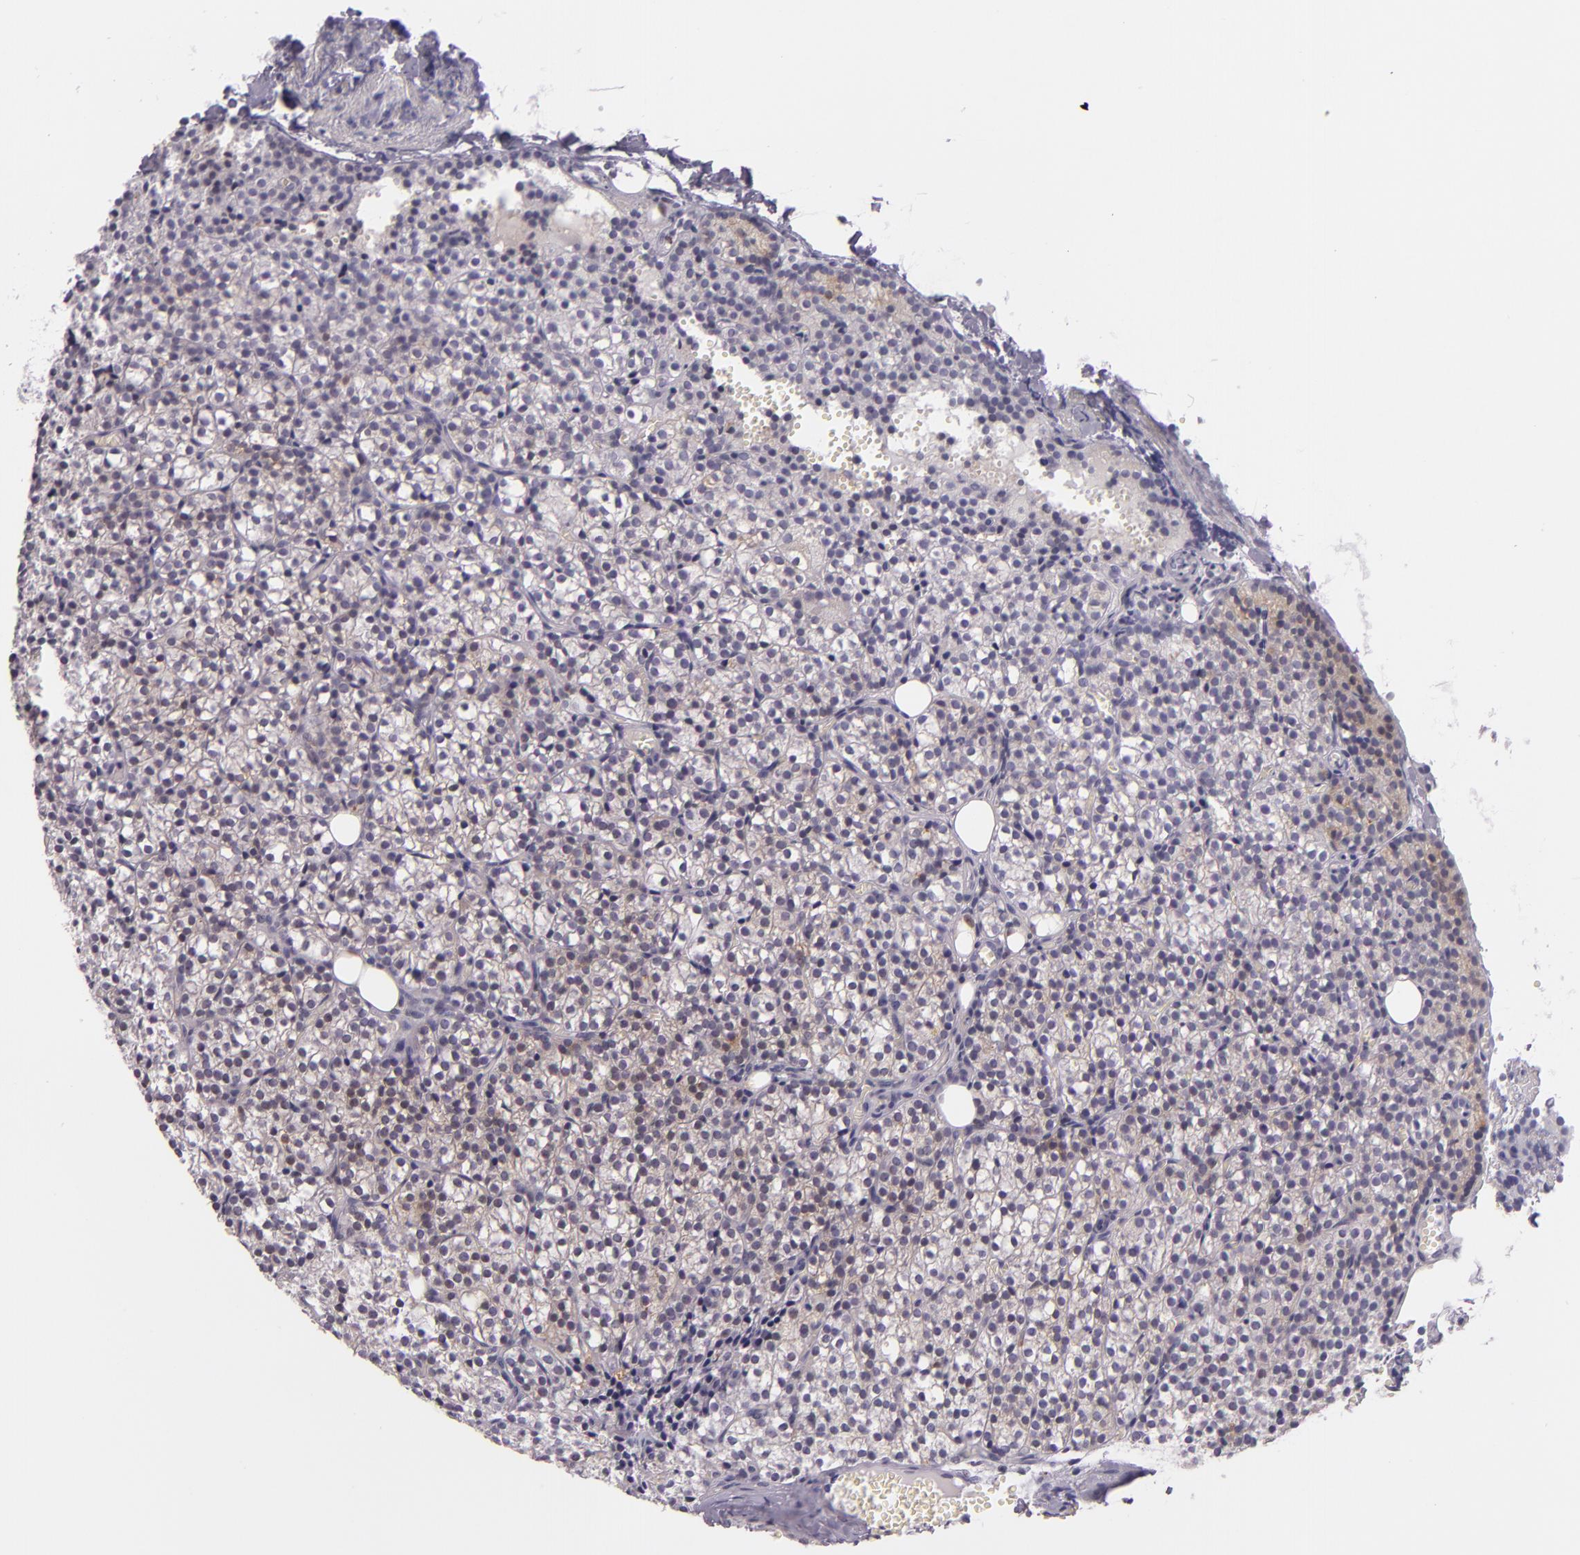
{"staining": {"intensity": "weak", "quantity": "<25%", "location": "cytoplasmic/membranous"}, "tissue": "parathyroid gland", "cell_type": "Glandular cells", "image_type": "normal", "snomed": [{"axis": "morphology", "description": "Normal tissue, NOS"}, {"axis": "topography", "description": "Parathyroid gland"}], "caption": "Immunohistochemical staining of unremarkable parathyroid gland shows no significant staining in glandular cells. (IHC, brightfield microscopy, high magnification).", "gene": "HSP90AA1", "patient": {"sex": "female", "age": 17}}